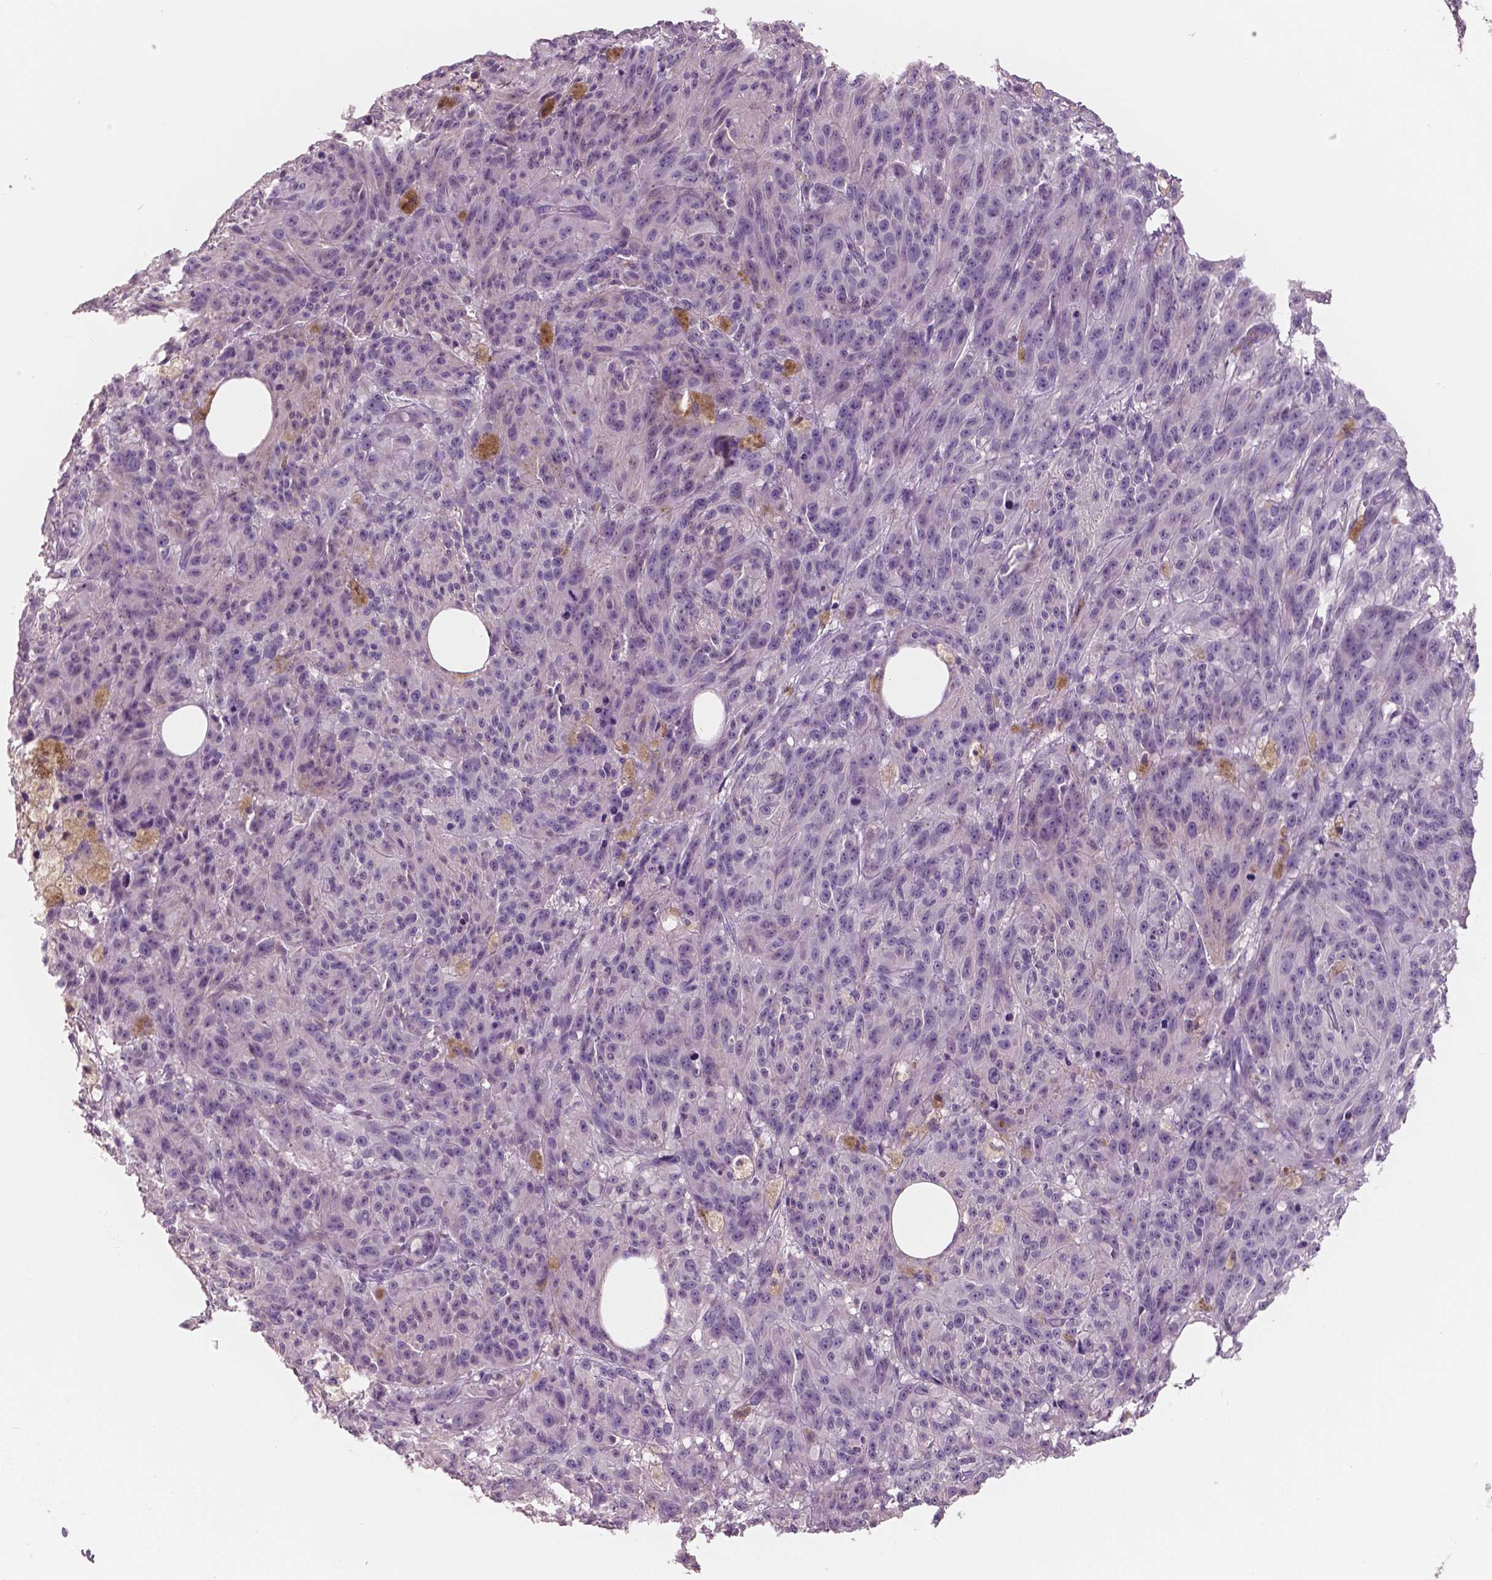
{"staining": {"intensity": "negative", "quantity": "none", "location": "none"}, "tissue": "melanoma", "cell_type": "Tumor cells", "image_type": "cancer", "snomed": [{"axis": "morphology", "description": "Malignant melanoma, NOS"}, {"axis": "topography", "description": "Skin"}], "caption": "Immunohistochemical staining of malignant melanoma reveals no significant positivity in tumor cells.", "gene": "NECAB1", "patient": {"sex": "female", "age": 34}}